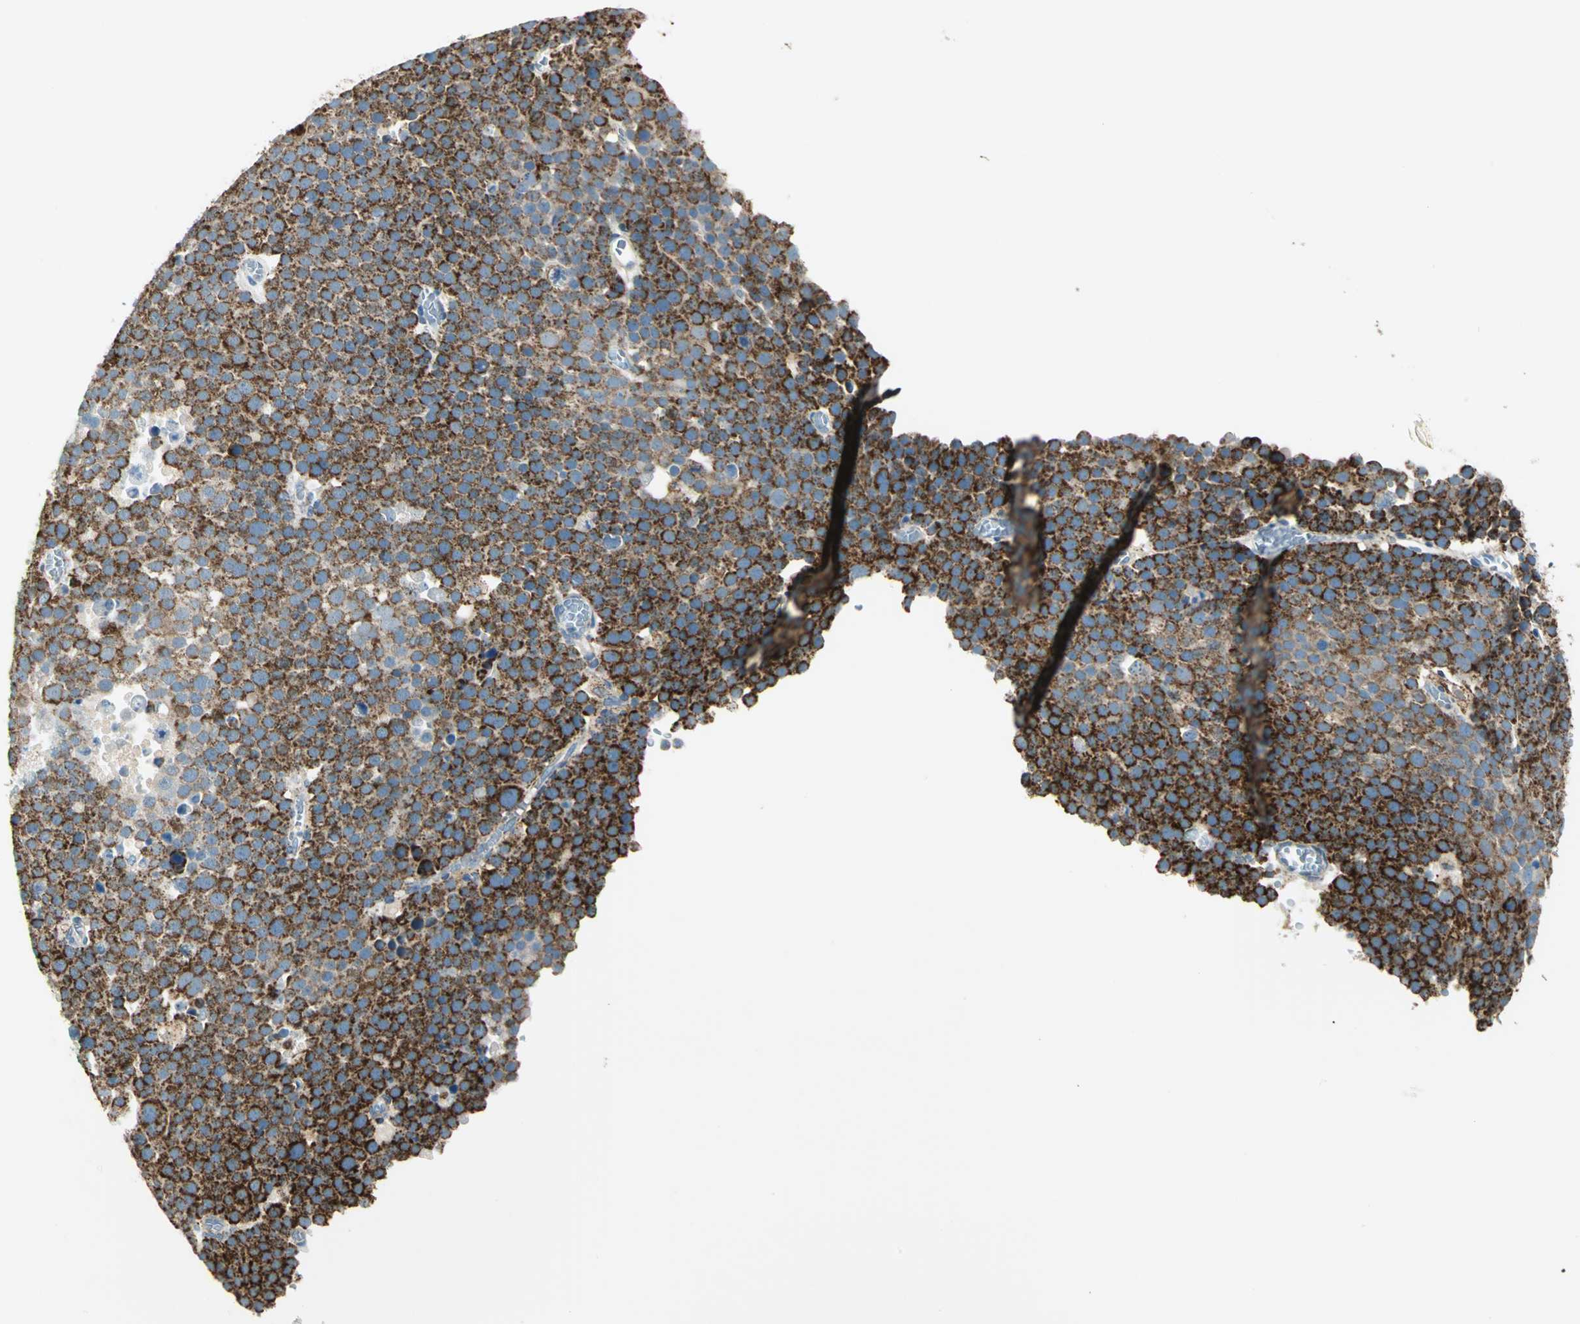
{"staining": {"intensity": "strong", "quantity": ">75%", "location": "cytoplasmic/membranous"}, "tissue": "testis cancer", "cell_type": "Tumor cells", "image_type": "cancer", "snomed": [{"axis": "morphology", "description": "Seminoma, NOS"}, {"axis": "topography", "description": "Testis"}], "caption": "The histopathology image displays a brown stain indicating the presence of a protein in the cytoplasmic/membranous of tumor cells in testis cancer (seminoma).", "gene": "ACADM", "patient": {"sex": "male", "age": 71}}